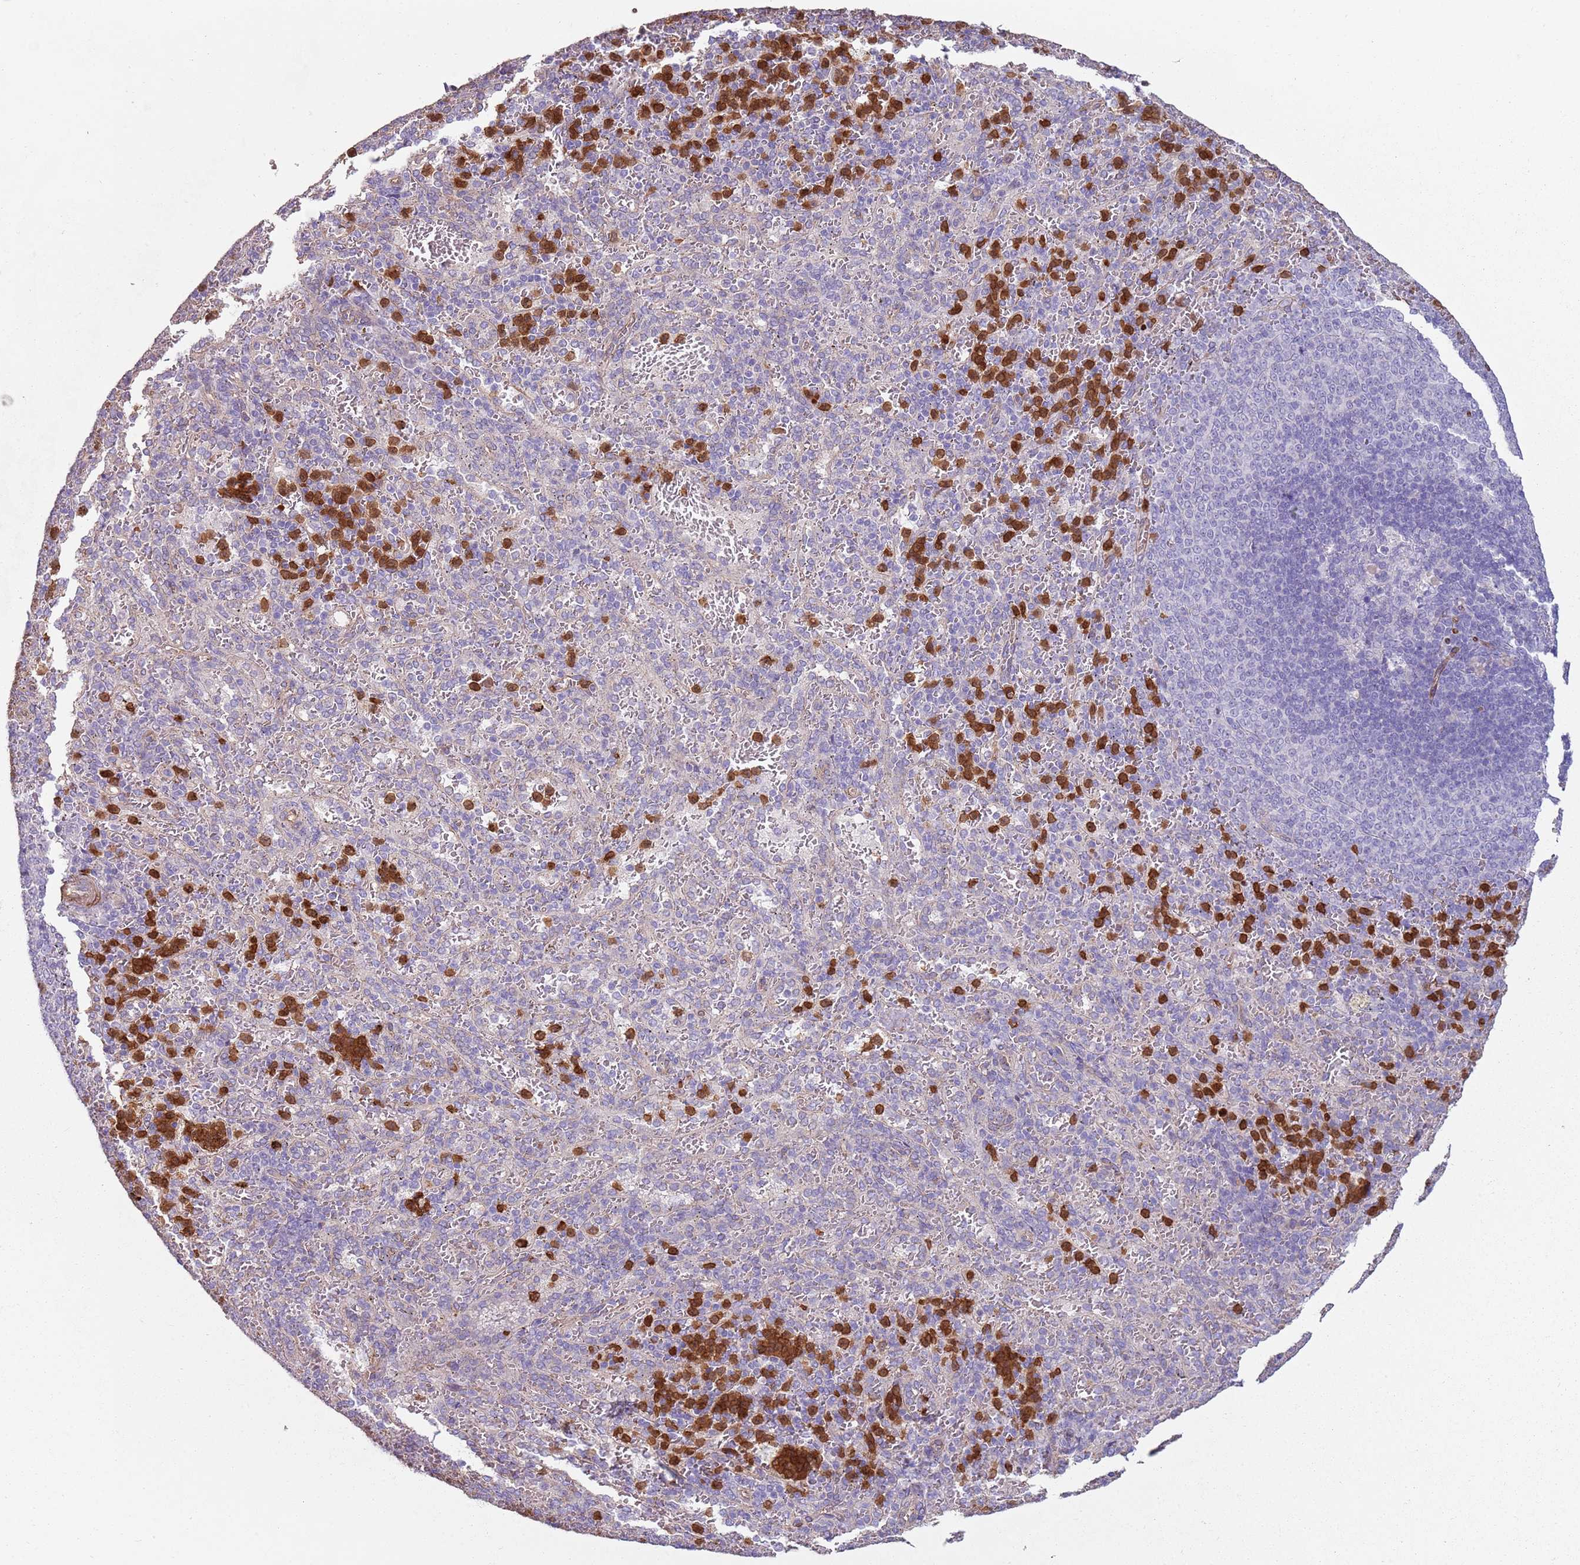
{"staining": {"intensity": "strong", "quantity": "25%-75%", "location": "cytoplasmic/membranous"}, "tissue": "spleen", "cell_type": "Cells in red pulp", "image_type": "normal", "snomed": [{"axis": "morphology", "description": "Normal tissue, NOS"}, {"axis": "topography", "description": "Spleen"}], "caption": "Protein expression analysis of benign human spleen reveals strong cytoplasmic/membranous staining in about 25%-75% of cells in red pulp.", "gene": "PHLPP2", "patient": {"sex": "female", "age": 21}}